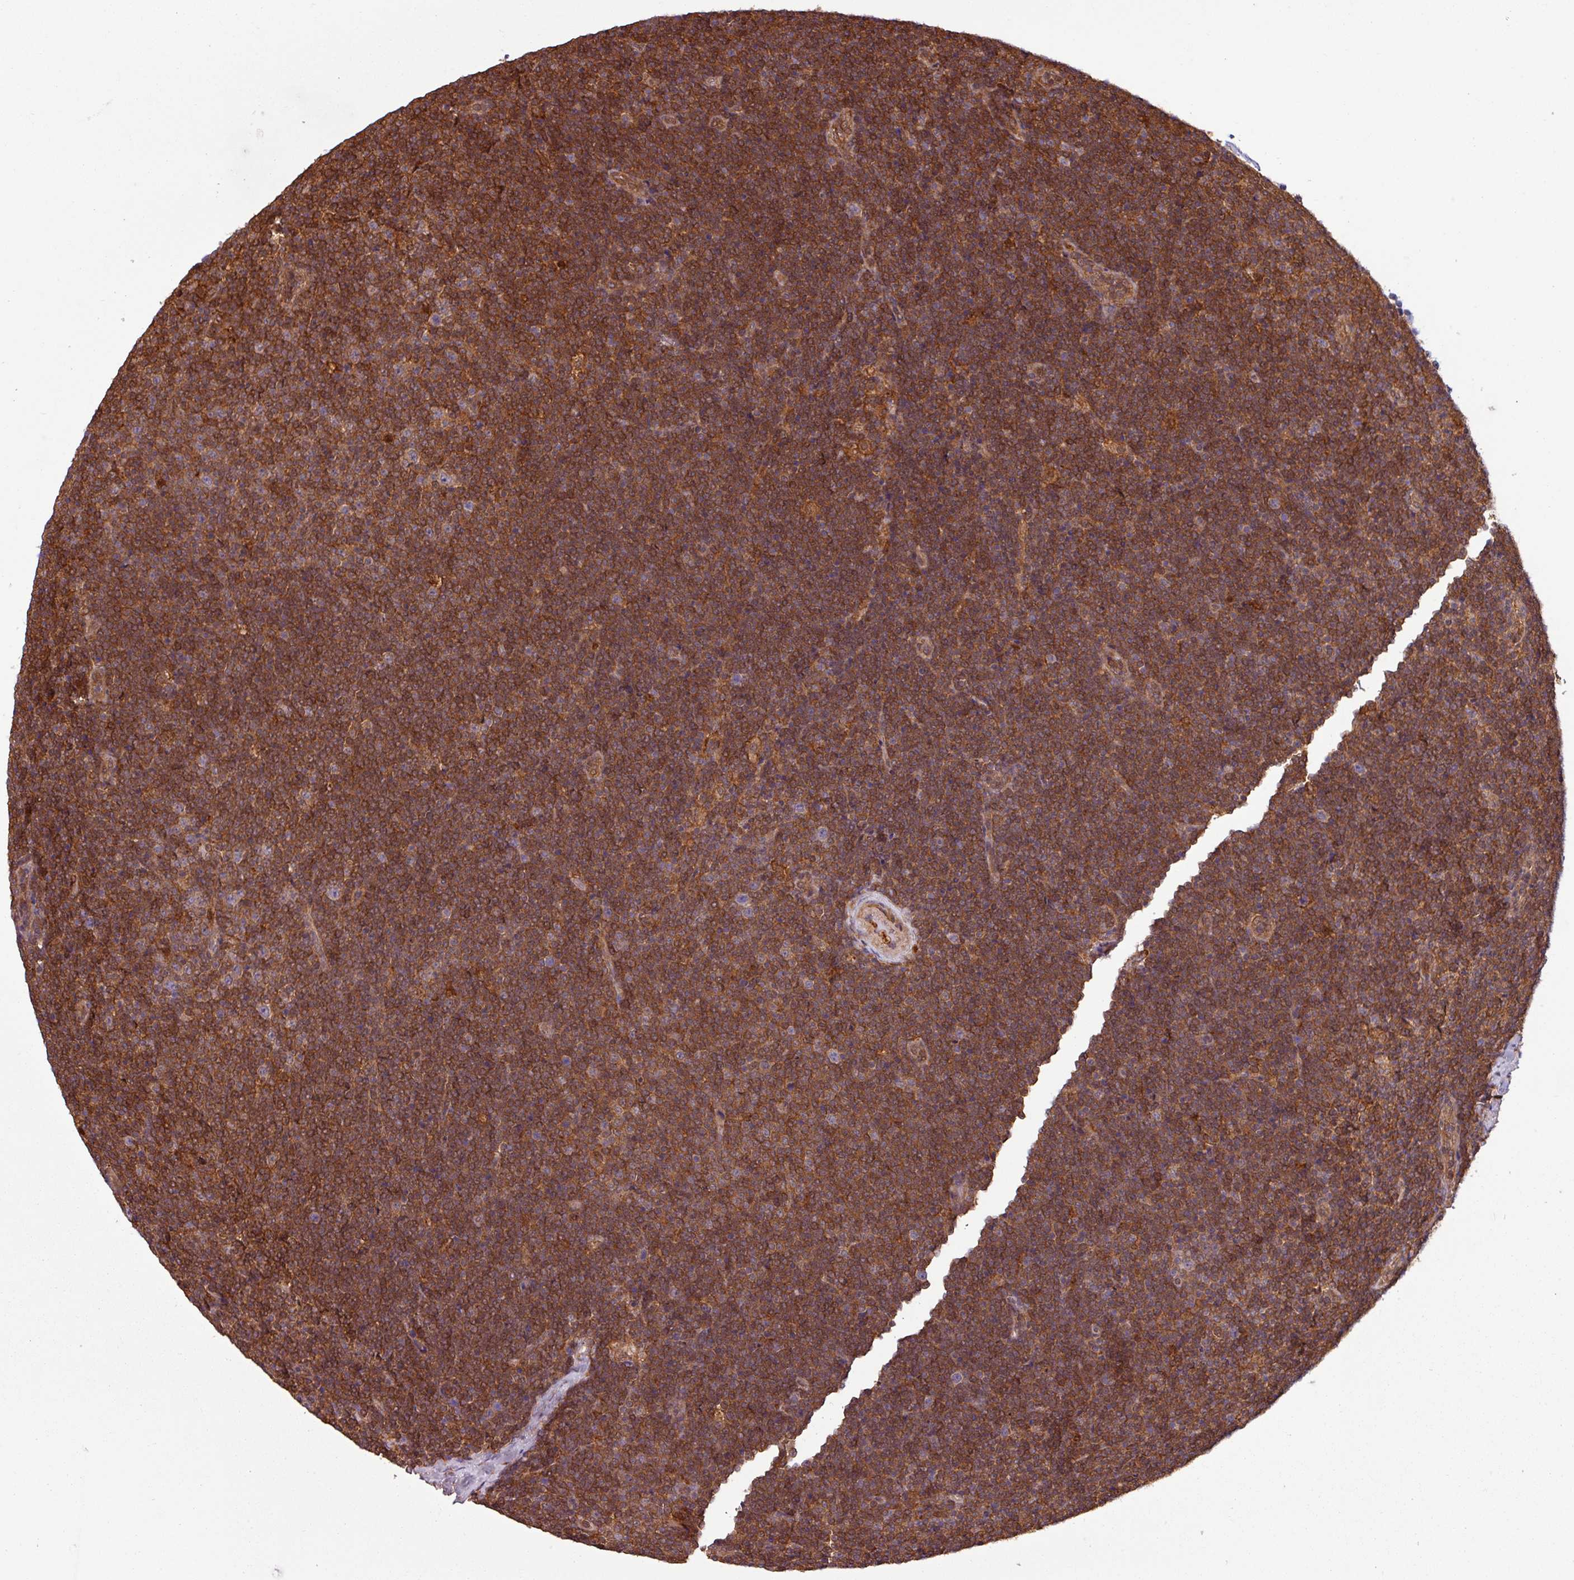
{"staining": {"intensity": "strong", "quantity": ">75%", "location": "cytoplasmic/membranous"}, "tissue": "lymphoma", "cell_type": "Tumor cells", "image_type": "cancer", "snomed": [{"axis": "morphology", "description": "Malignant lymphoma, non-Hodgkin's type, Low grade"}, {"axis": "topography", "description": "Lymph node"}], "caption": "DAB immunohistochemical staining of human low-grade malignant lymphoma, non-Hodgkin's type exhibits strong cytoplasmic/membranous protein expression in about >75% of tumor cells. The staining was performed using DAB (3,3'-diaminobenzidine) to visualize the protein expression in brown, while the nuclei were stained in blue with hematoxylin (Magnification: 20x).", "gene": "SH3BGRL", "patient": {"sex": "male", "age": 48}}